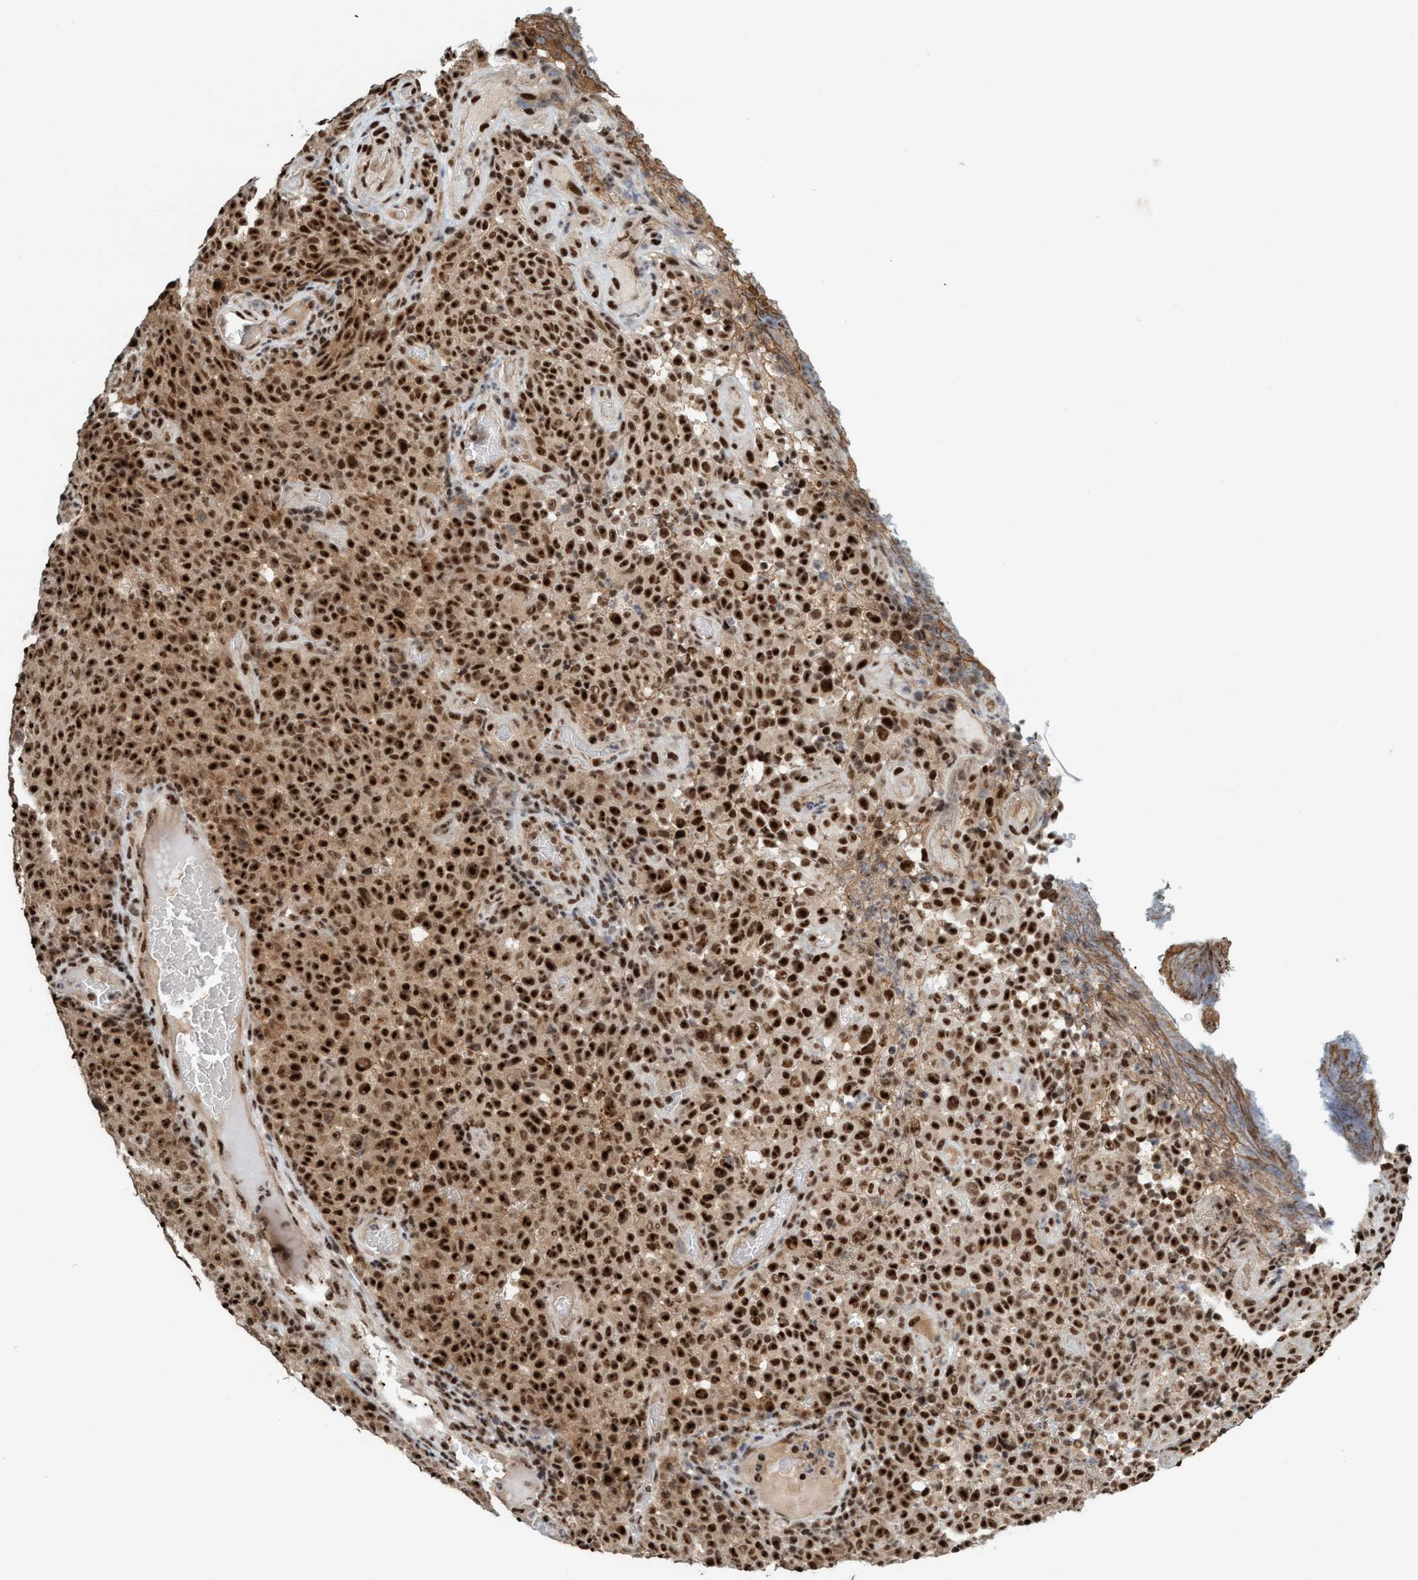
{"staining": {"intensity": "strong", "quantity": ">75%", "location": "nuclear"}, "tissue": "melanoma", "cell_type": "Tumor cells", "image_type": "cancer", "snomed": [{"axis": "morphology", "description": "Malignant melanoma, NOS"}, {"axis": "topography", "description": "Skin"}], "caption": "There is high levels of strong nuclear expression in tumor cells of malignant melanoma, as demonstrated by immunohistochemical staining (brown color).", "gene": "SMCR8", "patient": {"sex": "female", "age": 82}}